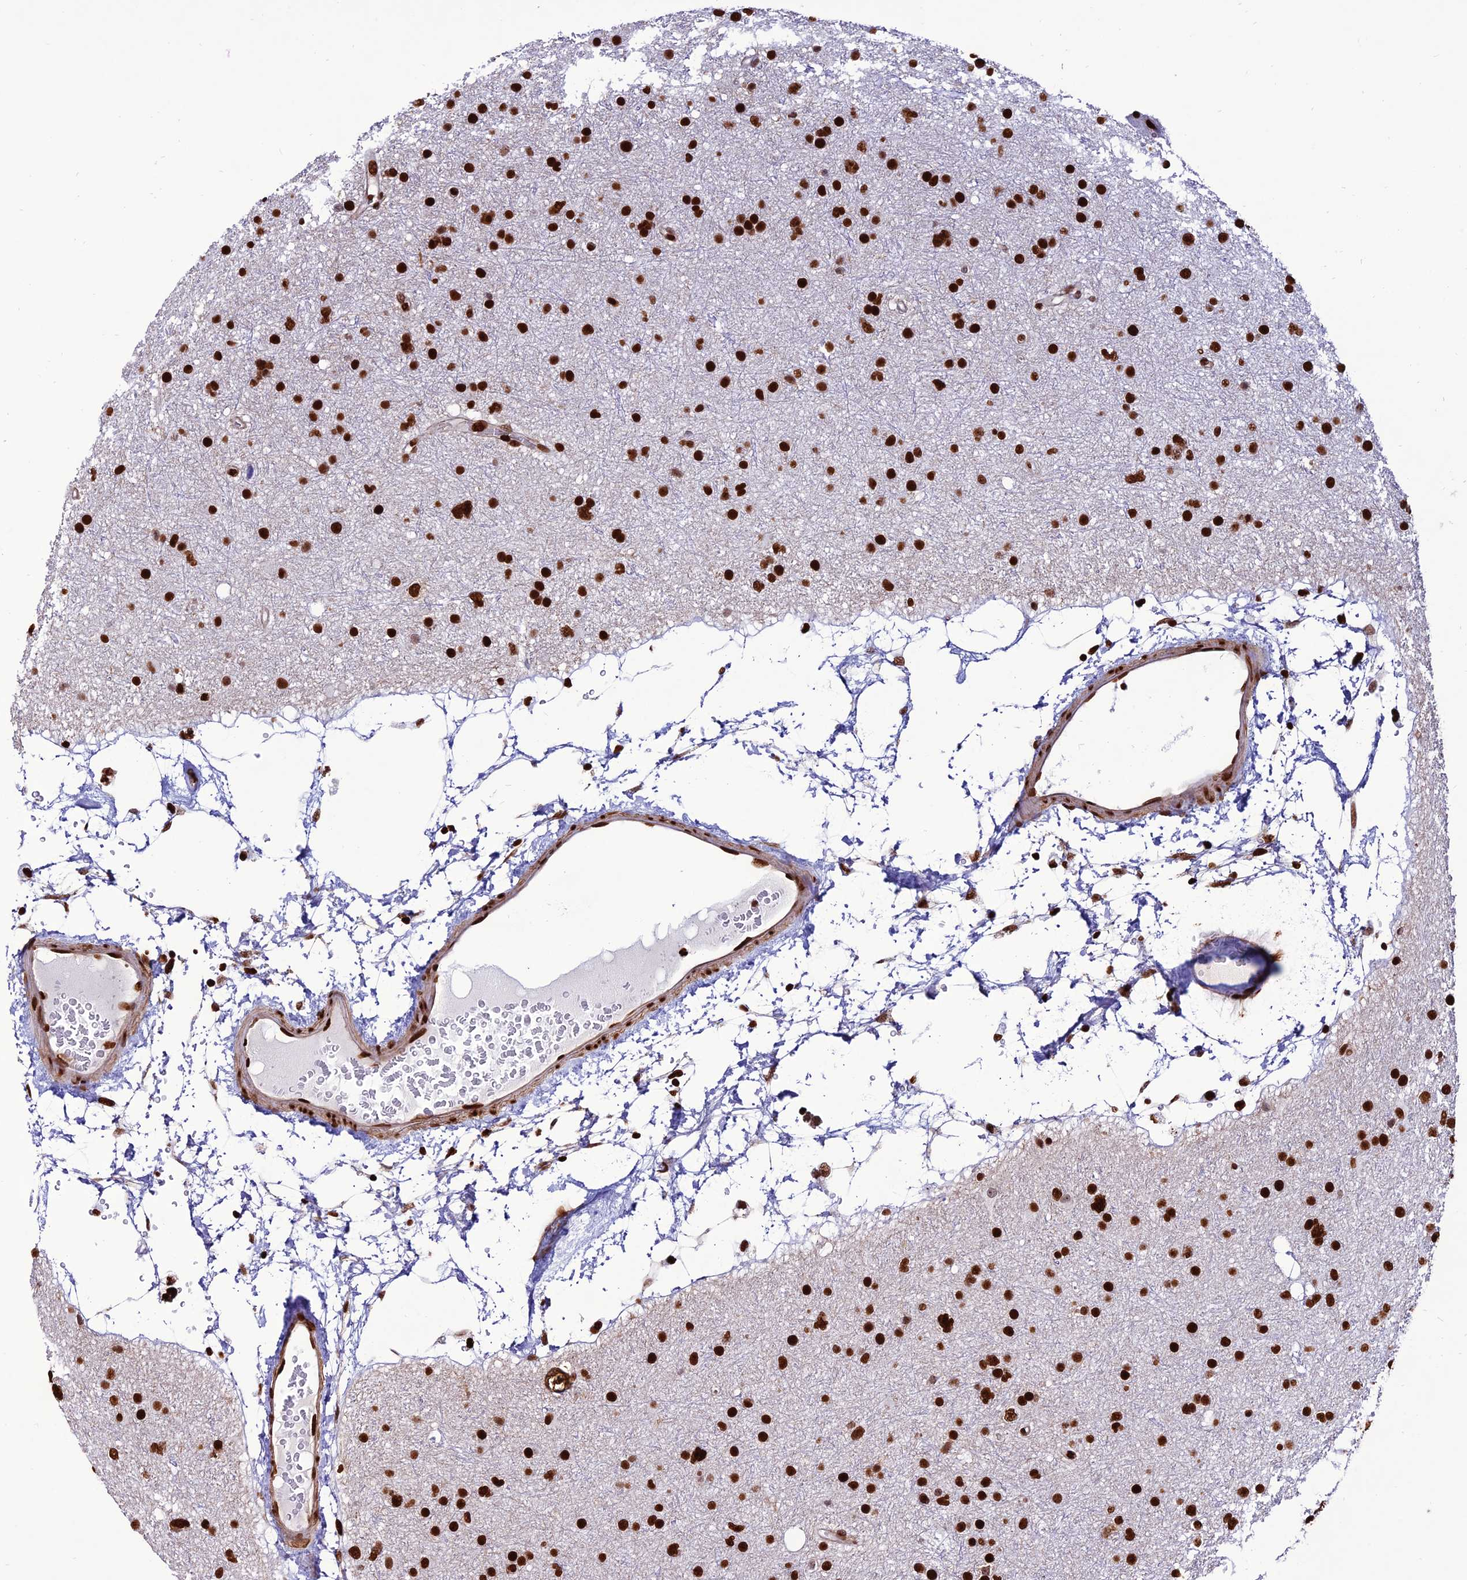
{"staining": {"intensity": "strong", "quantity": ">75%", "location": "nuclear"}, "tissue": "glioma", "cell_type": "Tumor cells", "image_type": "cancer", "snomed": [{"axis": "morphology", "description": "Glioma, malignant, Low grade"}, {"axis": "topography", "description": "Cerebral cortex"}], "caption": "Protein staining of glioma tissue shows strong nuclear expression in about >75% of tumor cells. The staining was performed using DAB (3,3'-diaminobenzidine), with brown indicating positive protein expression. Nuclei are stained blue with hematoxylin.", "gene": "INO80E", "patient": {"sex": "female", "age": 39}}